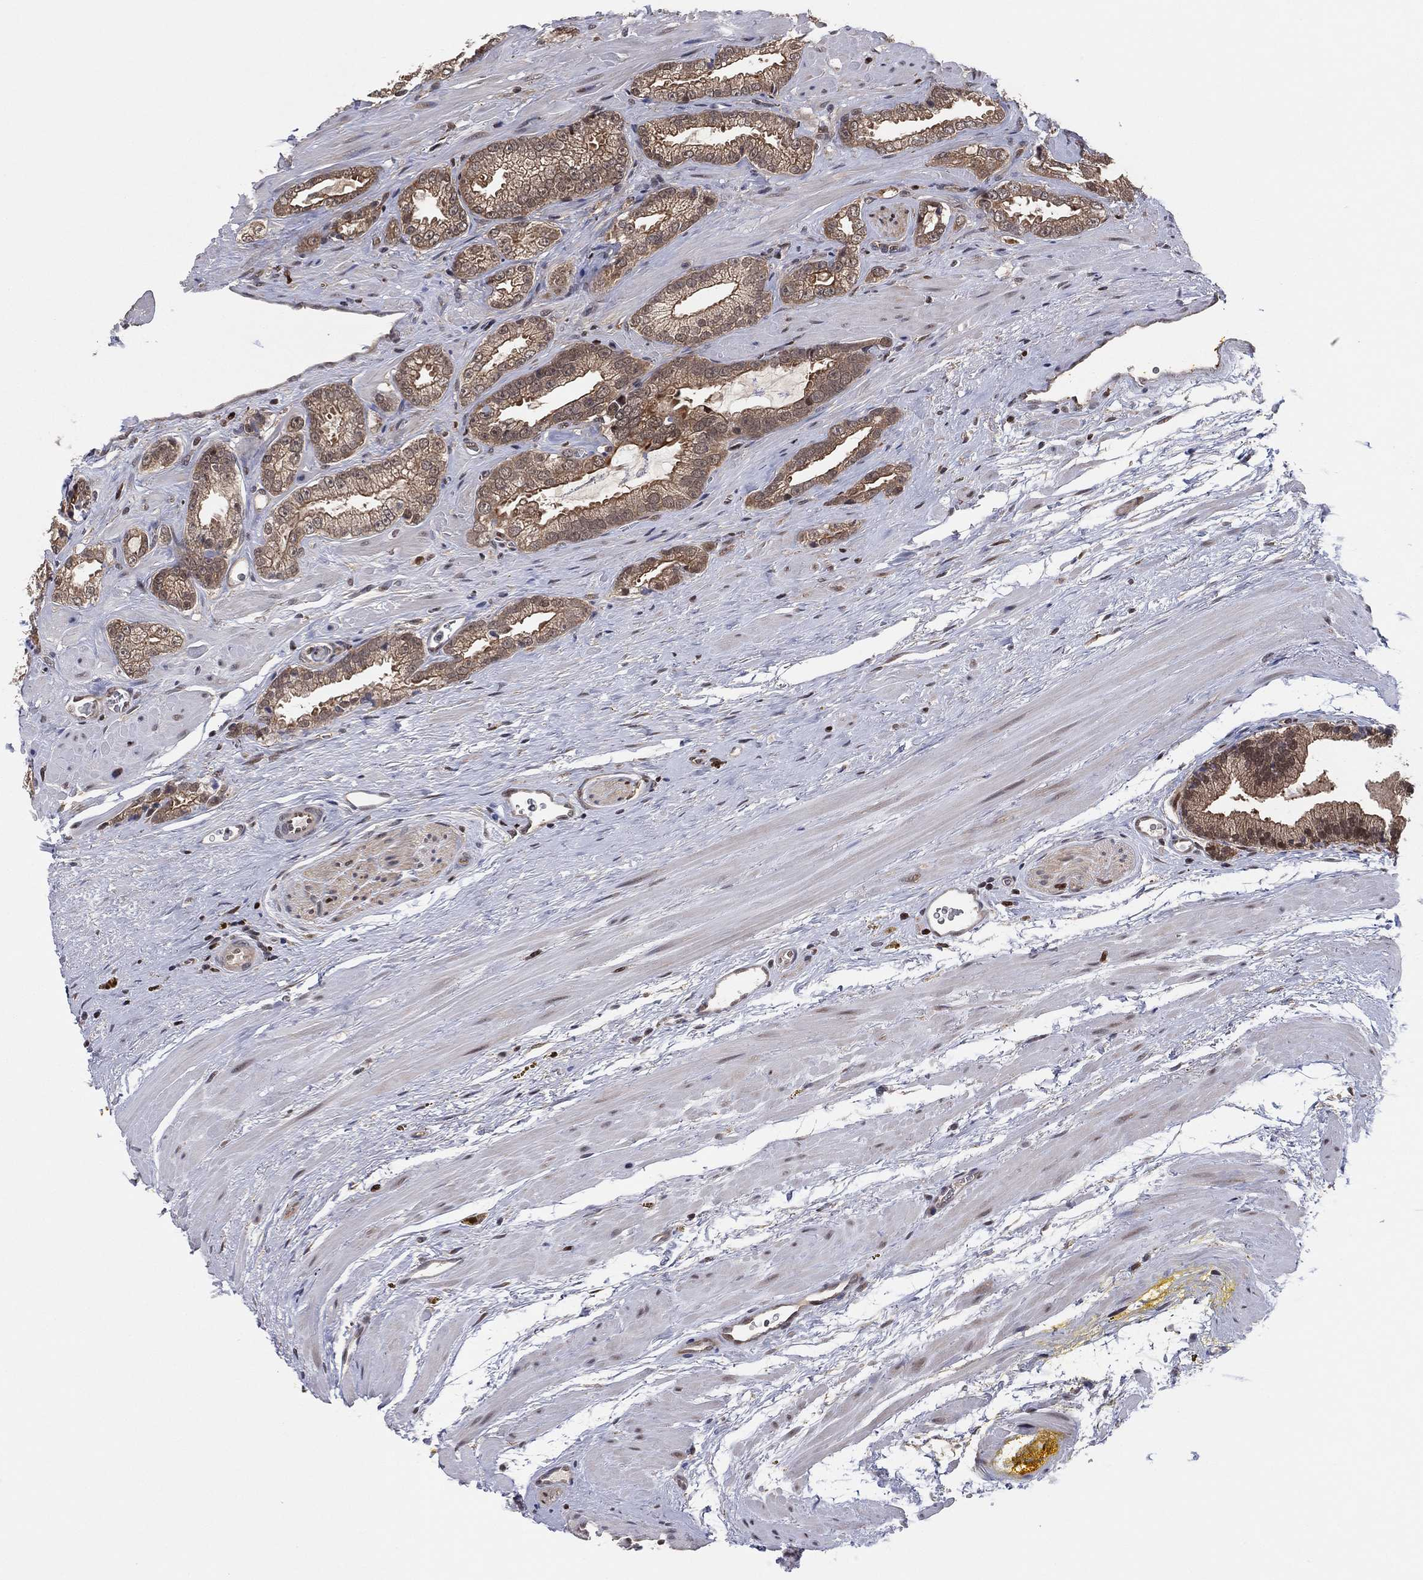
{"staining": {"intensity": "moderate", "quantity": ">75%", "location": "cytoplasmic/membranous"}, "tissue": "prostate cancer", "cell_type": "Tumor cells", "image_type": "cancer", "snomed": [{"axis": "morphology", "description": "Adenocarcinoma, NOS"}, {"axis": "topography", "description": "Prostate"}], "caption": "High-magnification brightfield microscopy of prostate adenocarcinoma stained with DAB (brown) and counterstained with hematoxylin (blue). tumor cells exhibit moderate cytoplasmic/membranous staining is identified in approximately>75% of cells.", "gene": "PSMA1", "patient": {"sex": "male", "age": 67}}